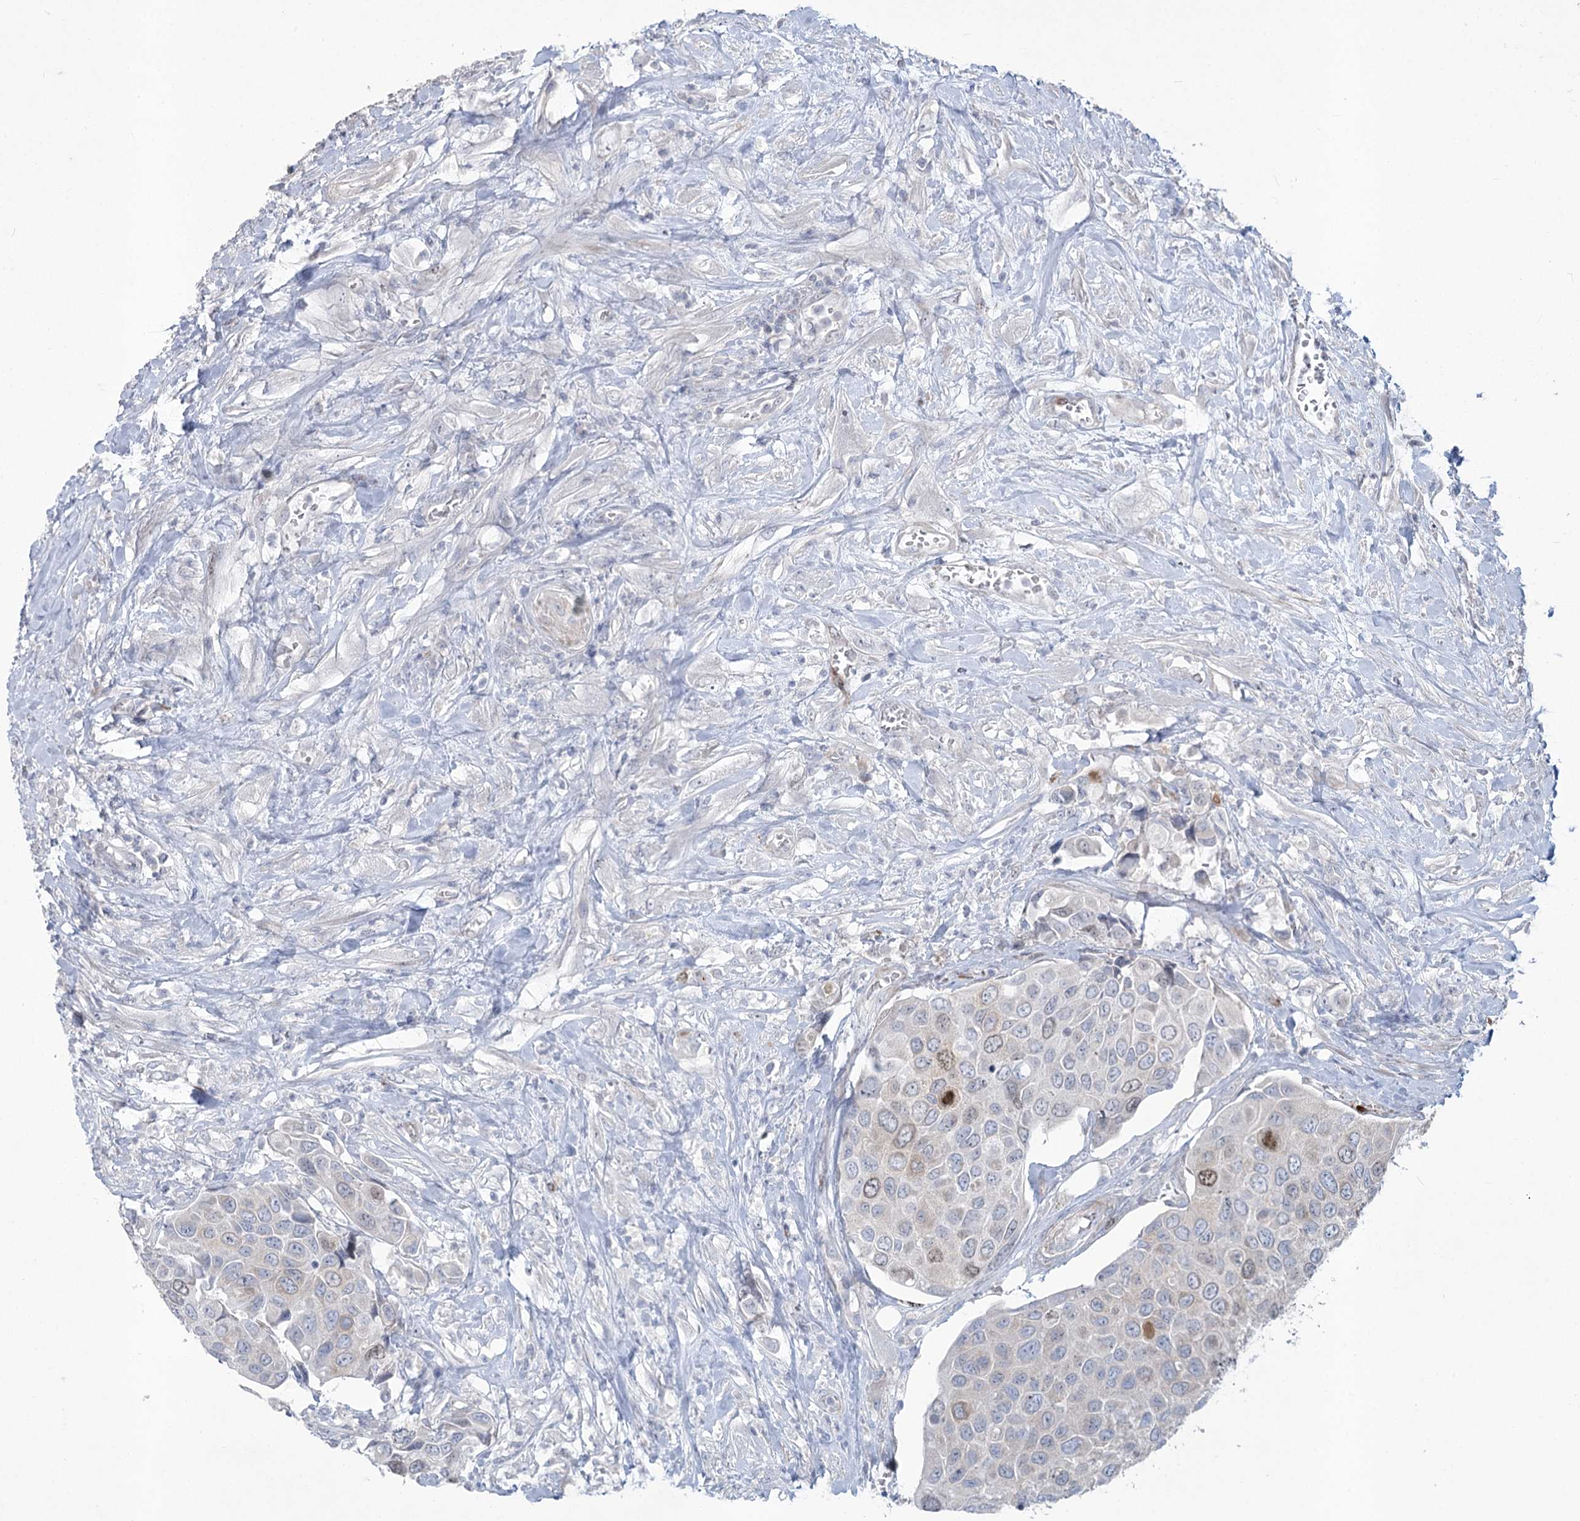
{"staining": {"intensity": "weak", "quantity": "<25%", "location": "nuclear"}, "tissue": "urothelial cancer", "cell_type": "Tumor cells", "image_type": "cancer", "snomed": [{"axis": "morphology", "description": "Urothelial carcinoma, High grade"}, {"axis": "topography", "description": "Urinary bladder"}], "caption": "Immunohistochemistry histopathology image of human urothelial cancer stained for a protein (brown), which displays no positivity in tumor cells.", "gene": "ABITRAM", "patient": {"sex": "male", "age": 74}}